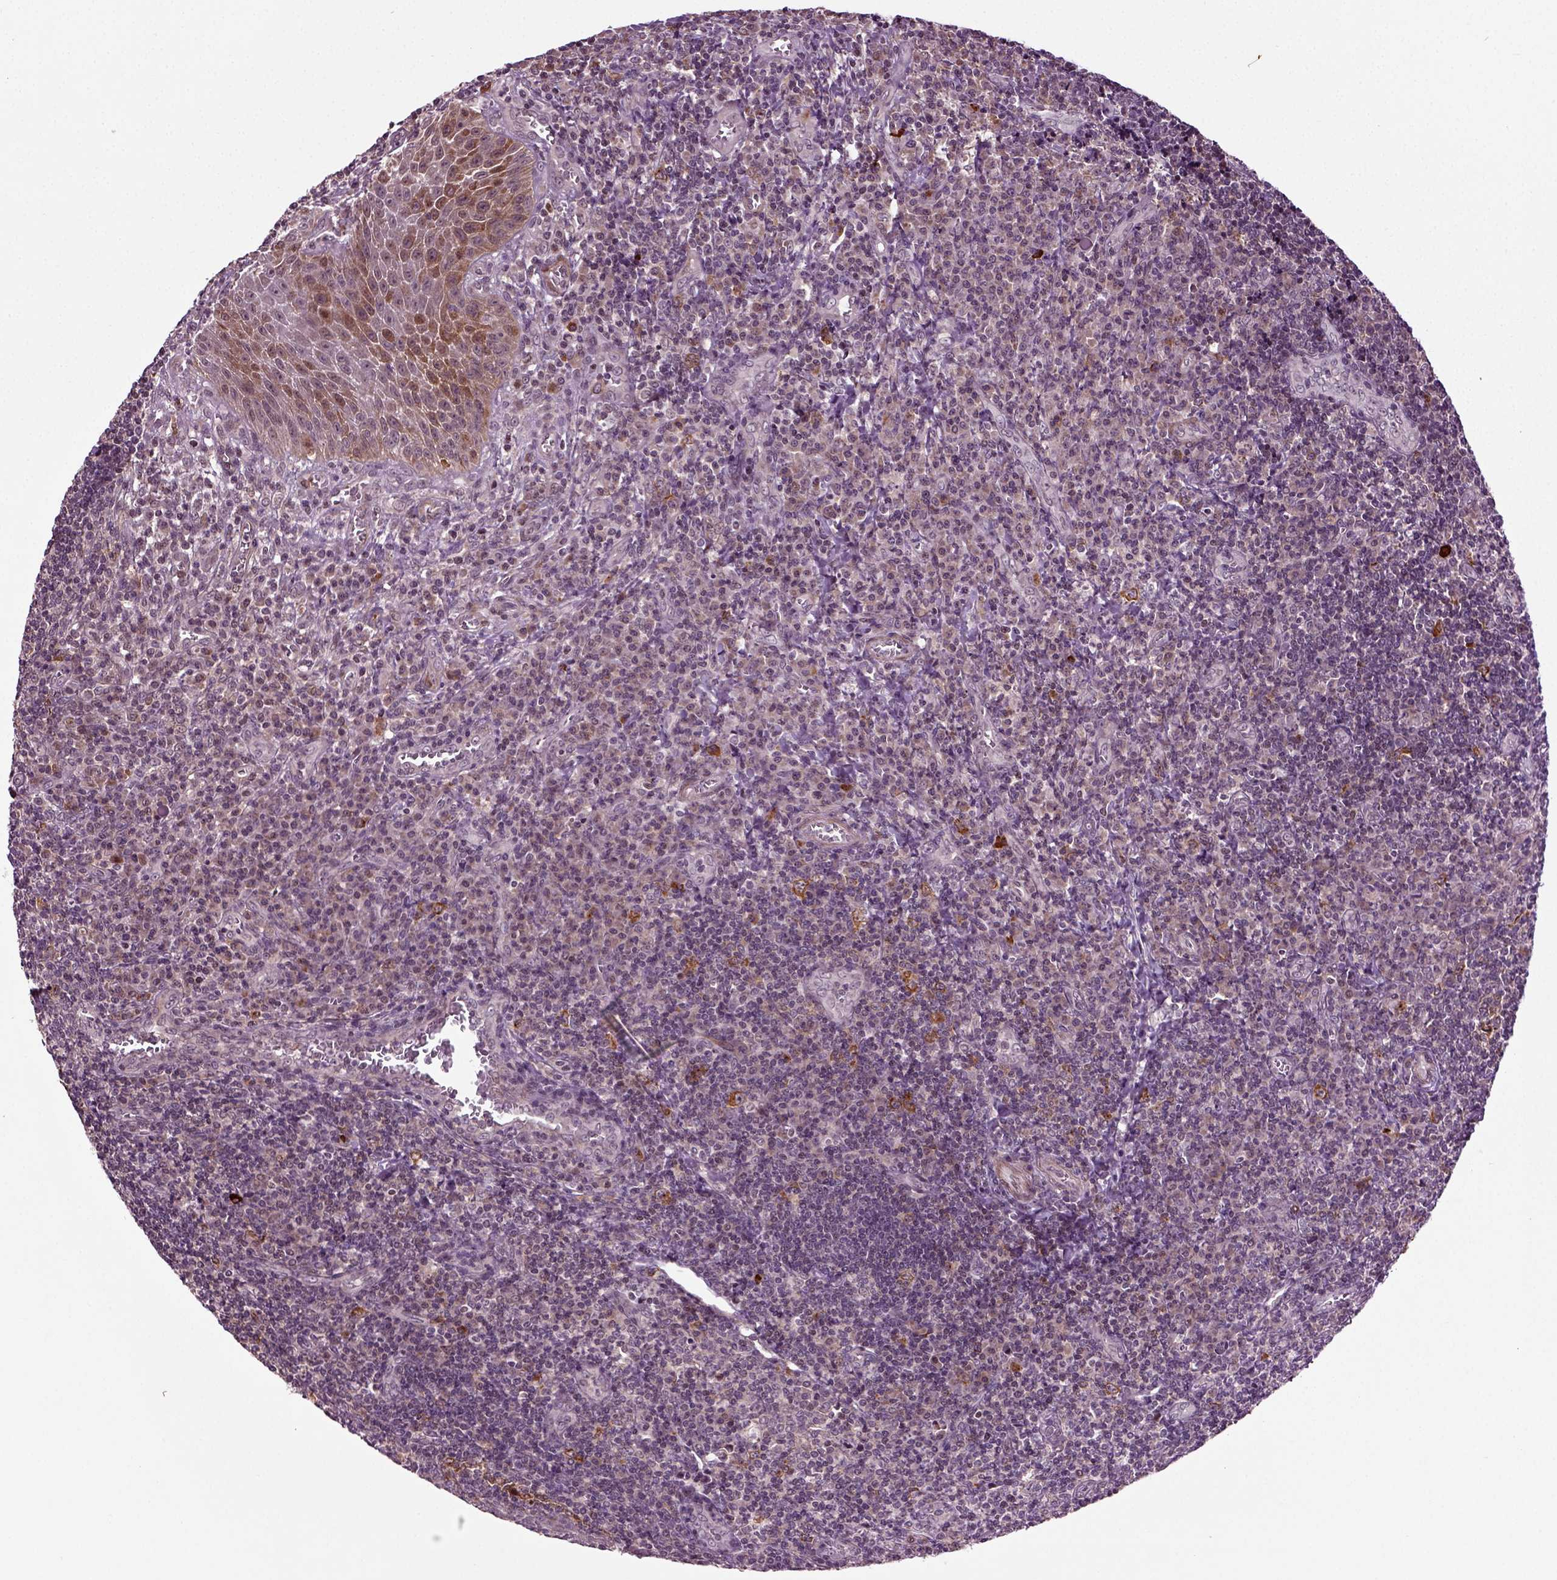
{"staining": {"intensity": "moderate", "quantity": "25%-75%", "location": "cytoplasmic/membranous"}, "tissue": "tonsil", "cell_type": "Germinal center cells", "image_type": "normal", "snomed": [{"axis": "morphology", "description": "Normal tissue, NOS"}, {"axis": "topography", "description": "Tonsil"}], "caption": "High-magnification brightfield microscopy of normal tonsil stained with DAB (brown) and counterstained with hematoxylin (blue). germinal center cells exhibit moderate cytoplasmic/membranous staining is identified in approximately25%-75% of cells. (brown staining indicates protein expression, while blue staining denotes nuclei).", "gene": "KNSTRN", "patient": {"sex": "male", "age": 33}}